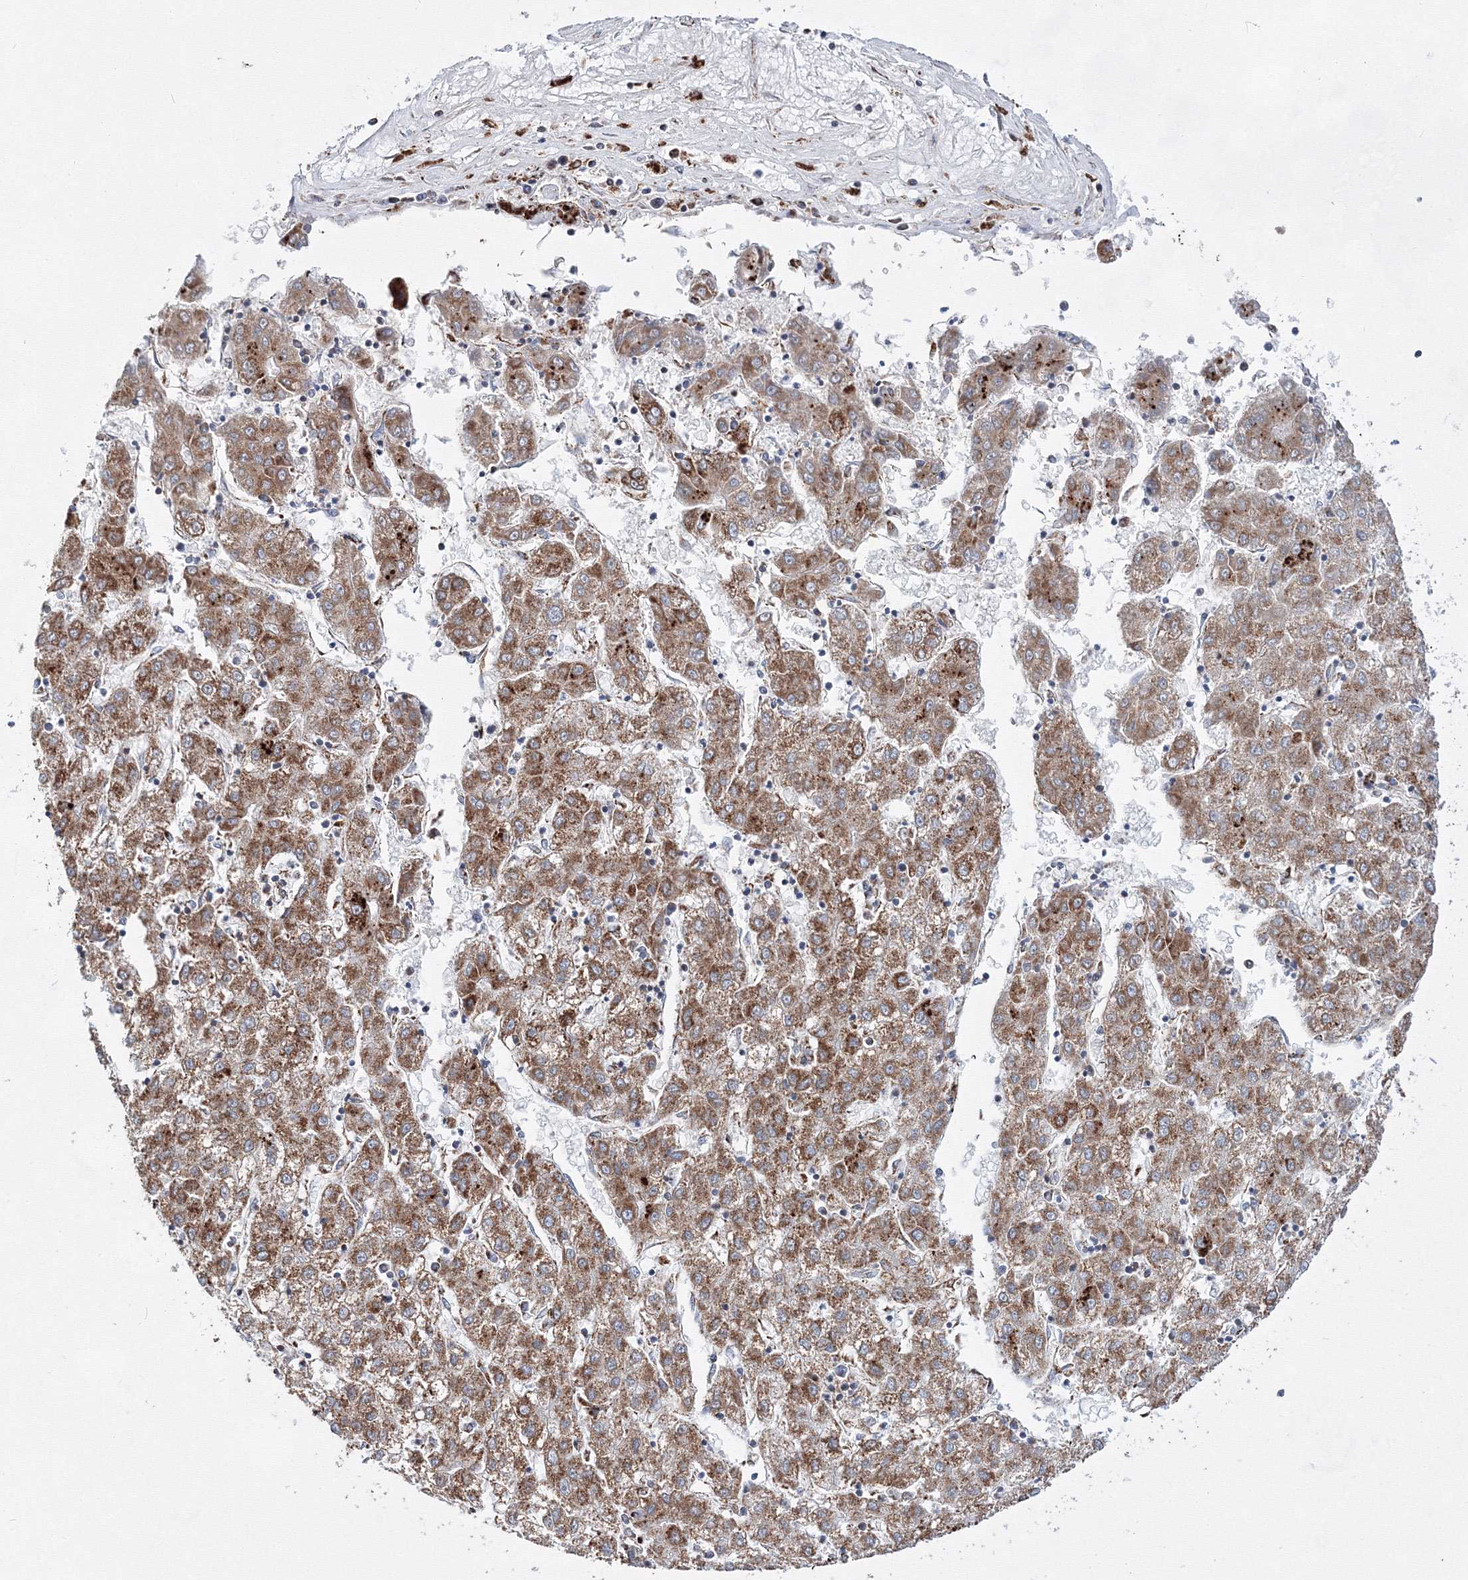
{"staining": {"intensity": "moderate", "quantity": ">75%", "location": "cytoplasmic/membranous"}, "tissue": "liver cancer", "cell_type": "Tumor cells", "image_type": "cancer", "snomed": [{"axis": "morphology", "description": "Carcinoma, Hepatocellular, NOS"}, {"axis": "topography", "description": "Liver"}], "caption": "The immunohistochemical stain highlights moderate cytoplasmic/membranous positivity in tumor cells of liver hepatocellular carcinoma tissue.", "gene": "HADHB", "patient": {"sex": "male", "age": 72}}